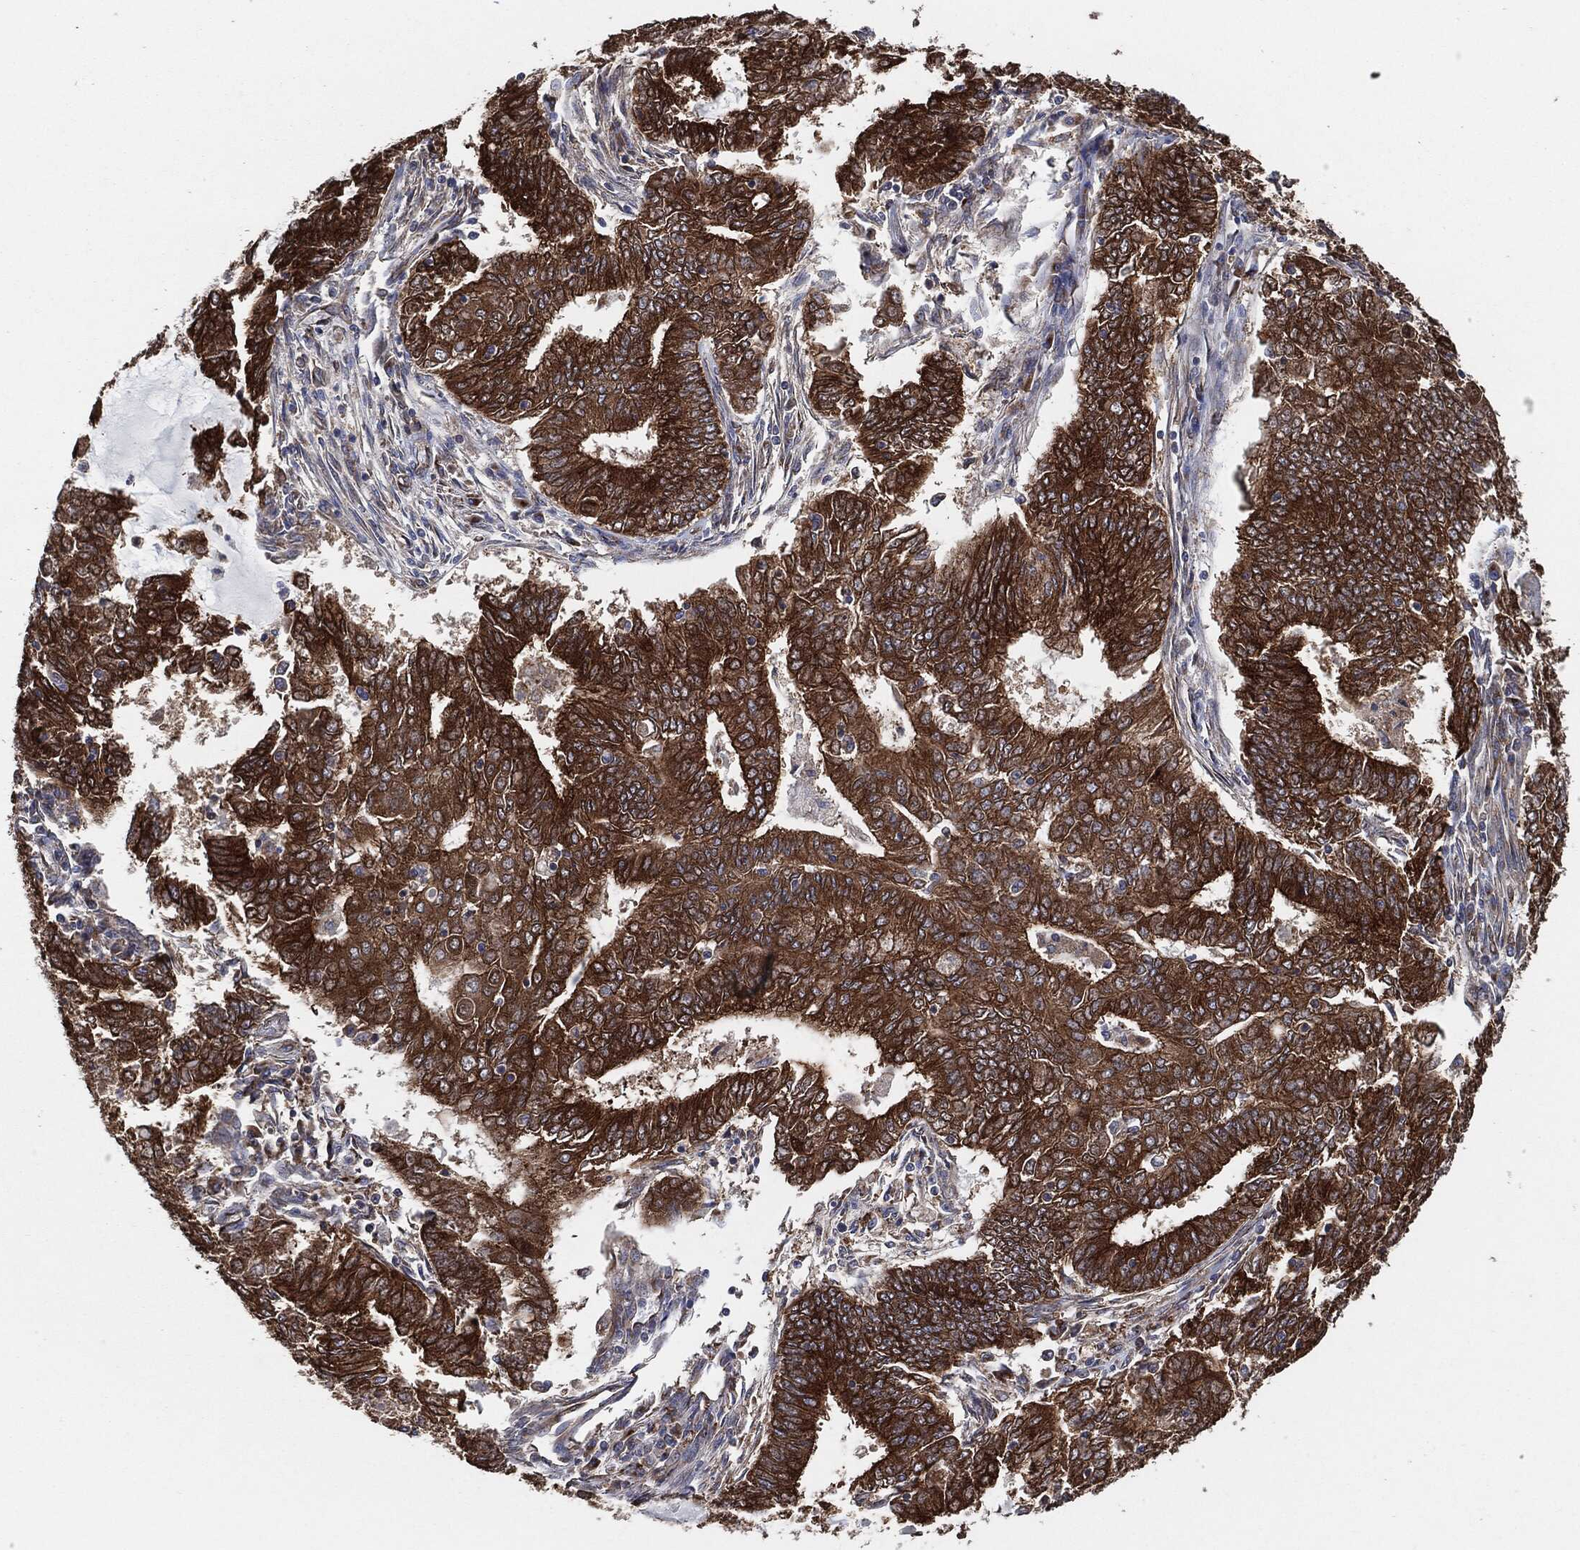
{"staining": {"intensity": "strong", "quantity": "25%-75%", "location": "cytoplasmic/membranous"}, "tissue": "endometrial cancer", "cell_type": "Tumor cells", "image_type": "cancer", "snomed": [{"axis": "morphology", "description": "Adenocarcinoma, NOS"}, {"axis": "topography", "description": "Endometrium"}], "caption": "About 25%-75% of tumor cells in endometrial cancer (adenocarcinoma) exhibit strong cytoplasmic/membranous protein expression as visualized by brown immunohistochemical staining.", "gene": "CTNNA1", "patient": {"sex": "female", "age": 62}}